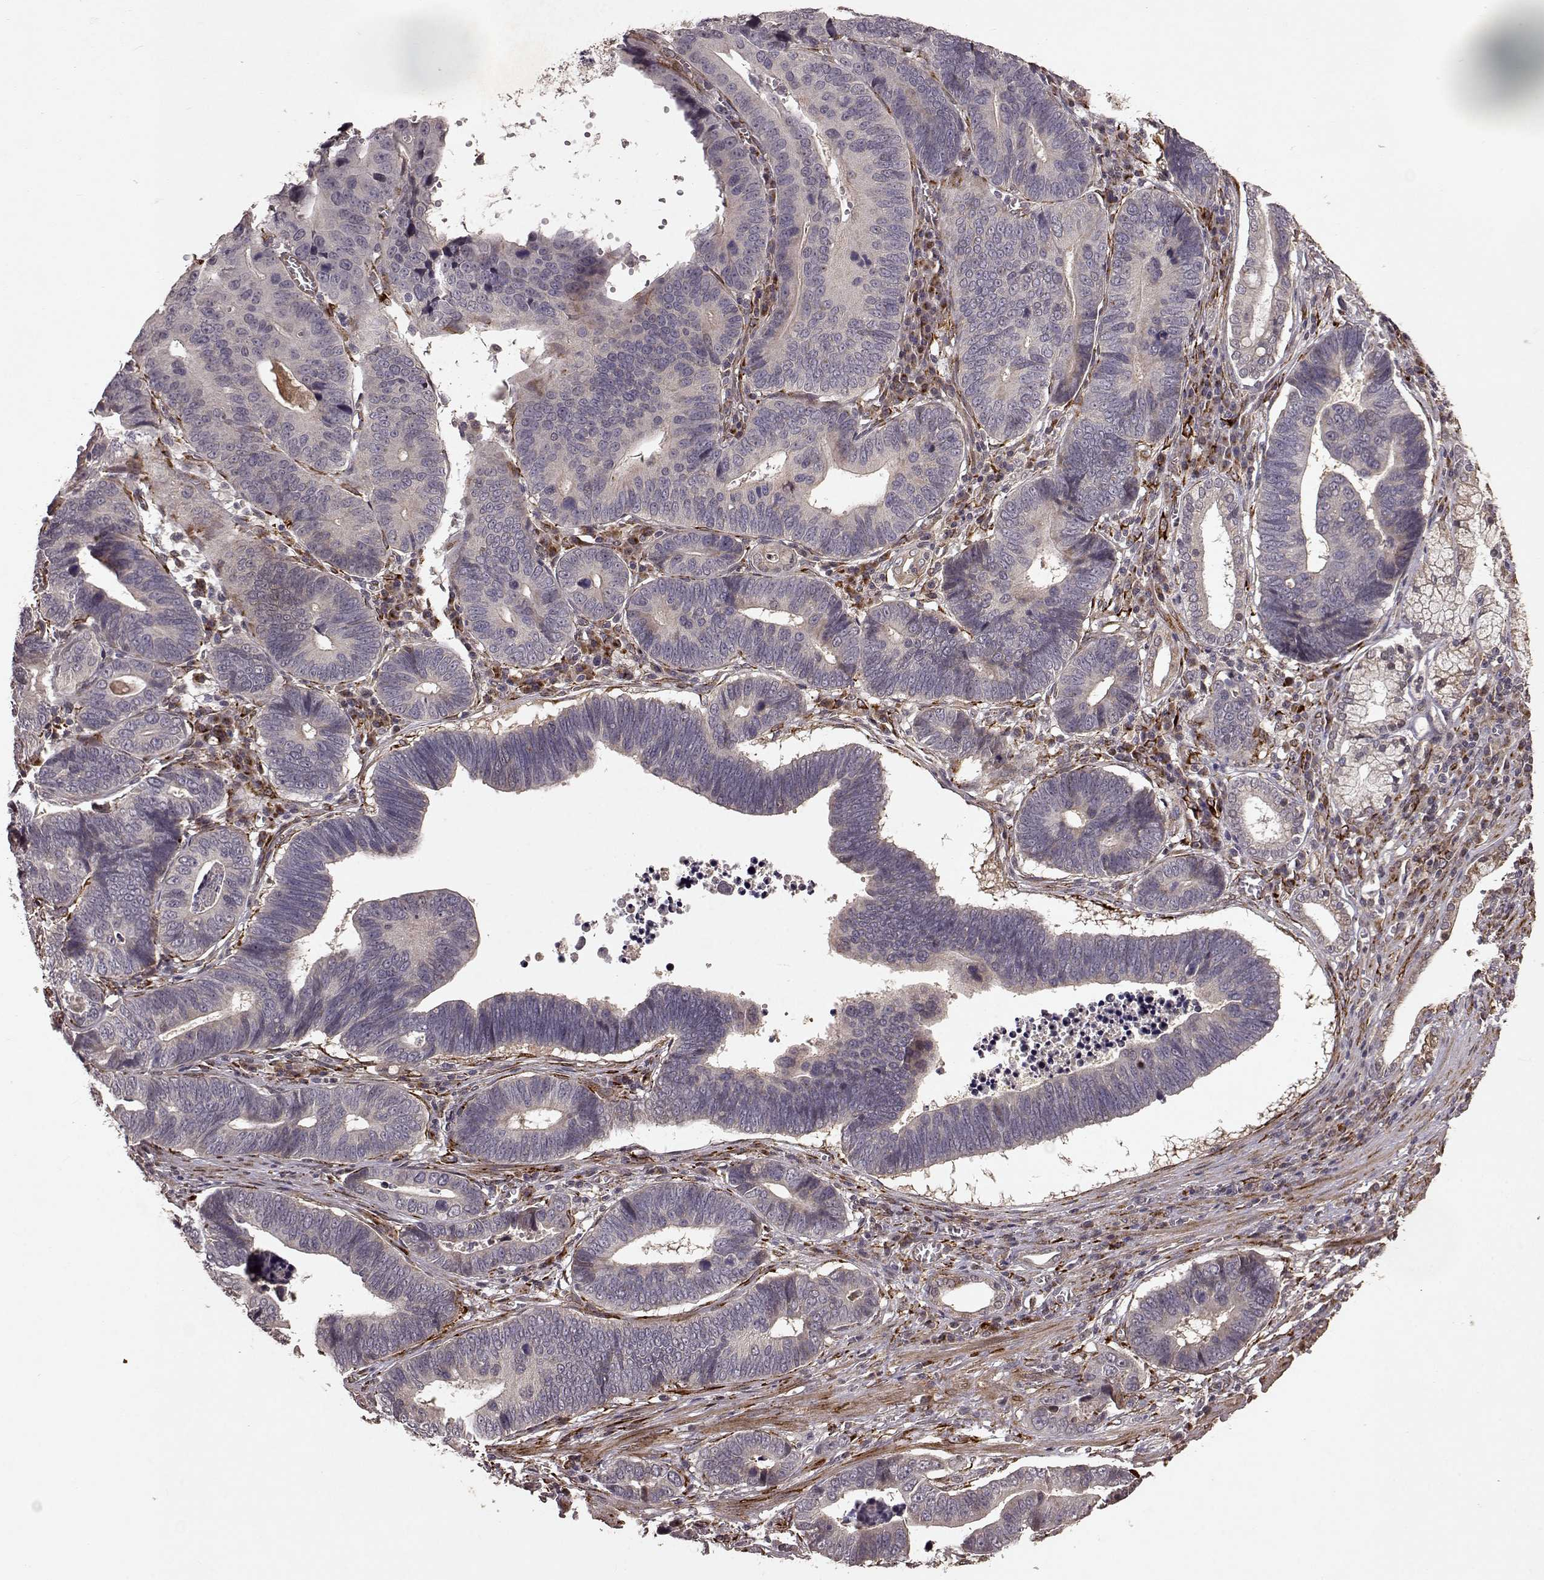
{"staining": {"intensity": "negative", "quantity": "none", "location": "none"}, "tissue": "stomach cancer", "cell_type": "Tumor cells", "image_type": "cancer", "snomed": [{"axis": "morphology", "description": "Adenocarcinoma, NOS"}, {"axis": "topography", "description": "Stomach"}], "caption": "Stomach cancer (adenocarcinoma) stained for a protein using immunohistochemistry (IHC) shows no expression tumor cells.", "gene": "FSTL1", "patient": {"sex": "male", "age": 84}}